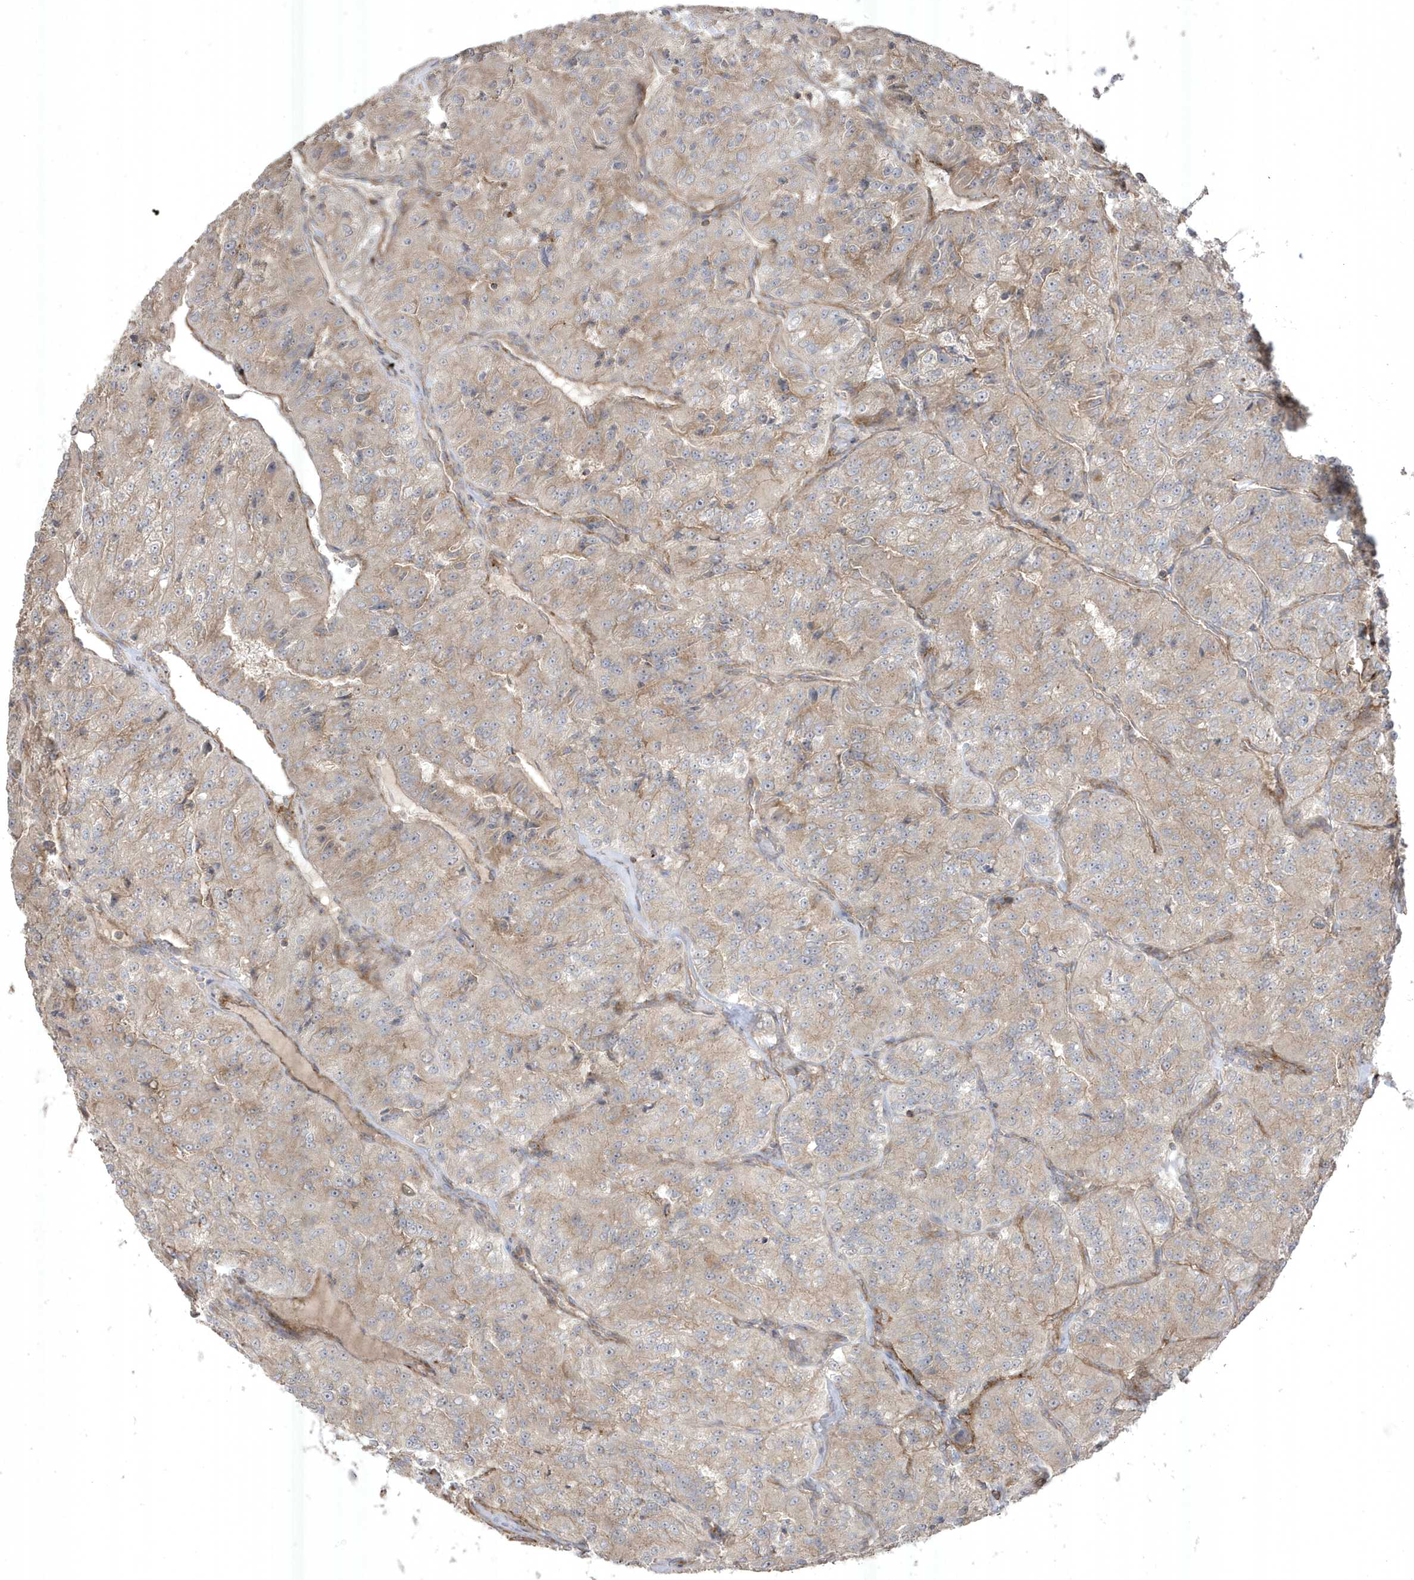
{"staining": {"intensity": "weak", "quantity": "<25%", "location": "cytoplasmic/membranous"}, "tissue": "renal cancer", "cell_type": "Tumor cells", "image_type": "cancer", "snomed": [{"axis": "morphology", "description": "Adenocarcinoma, NOS"}, {"axis": "topography", "description": "Kidney"}], "caption": "The micrograph displays no staining of tumor cells in renal cancer (adenocarcinoma).", "gene": "CETN3", "patient": {"sex": "female", "age": 63}}